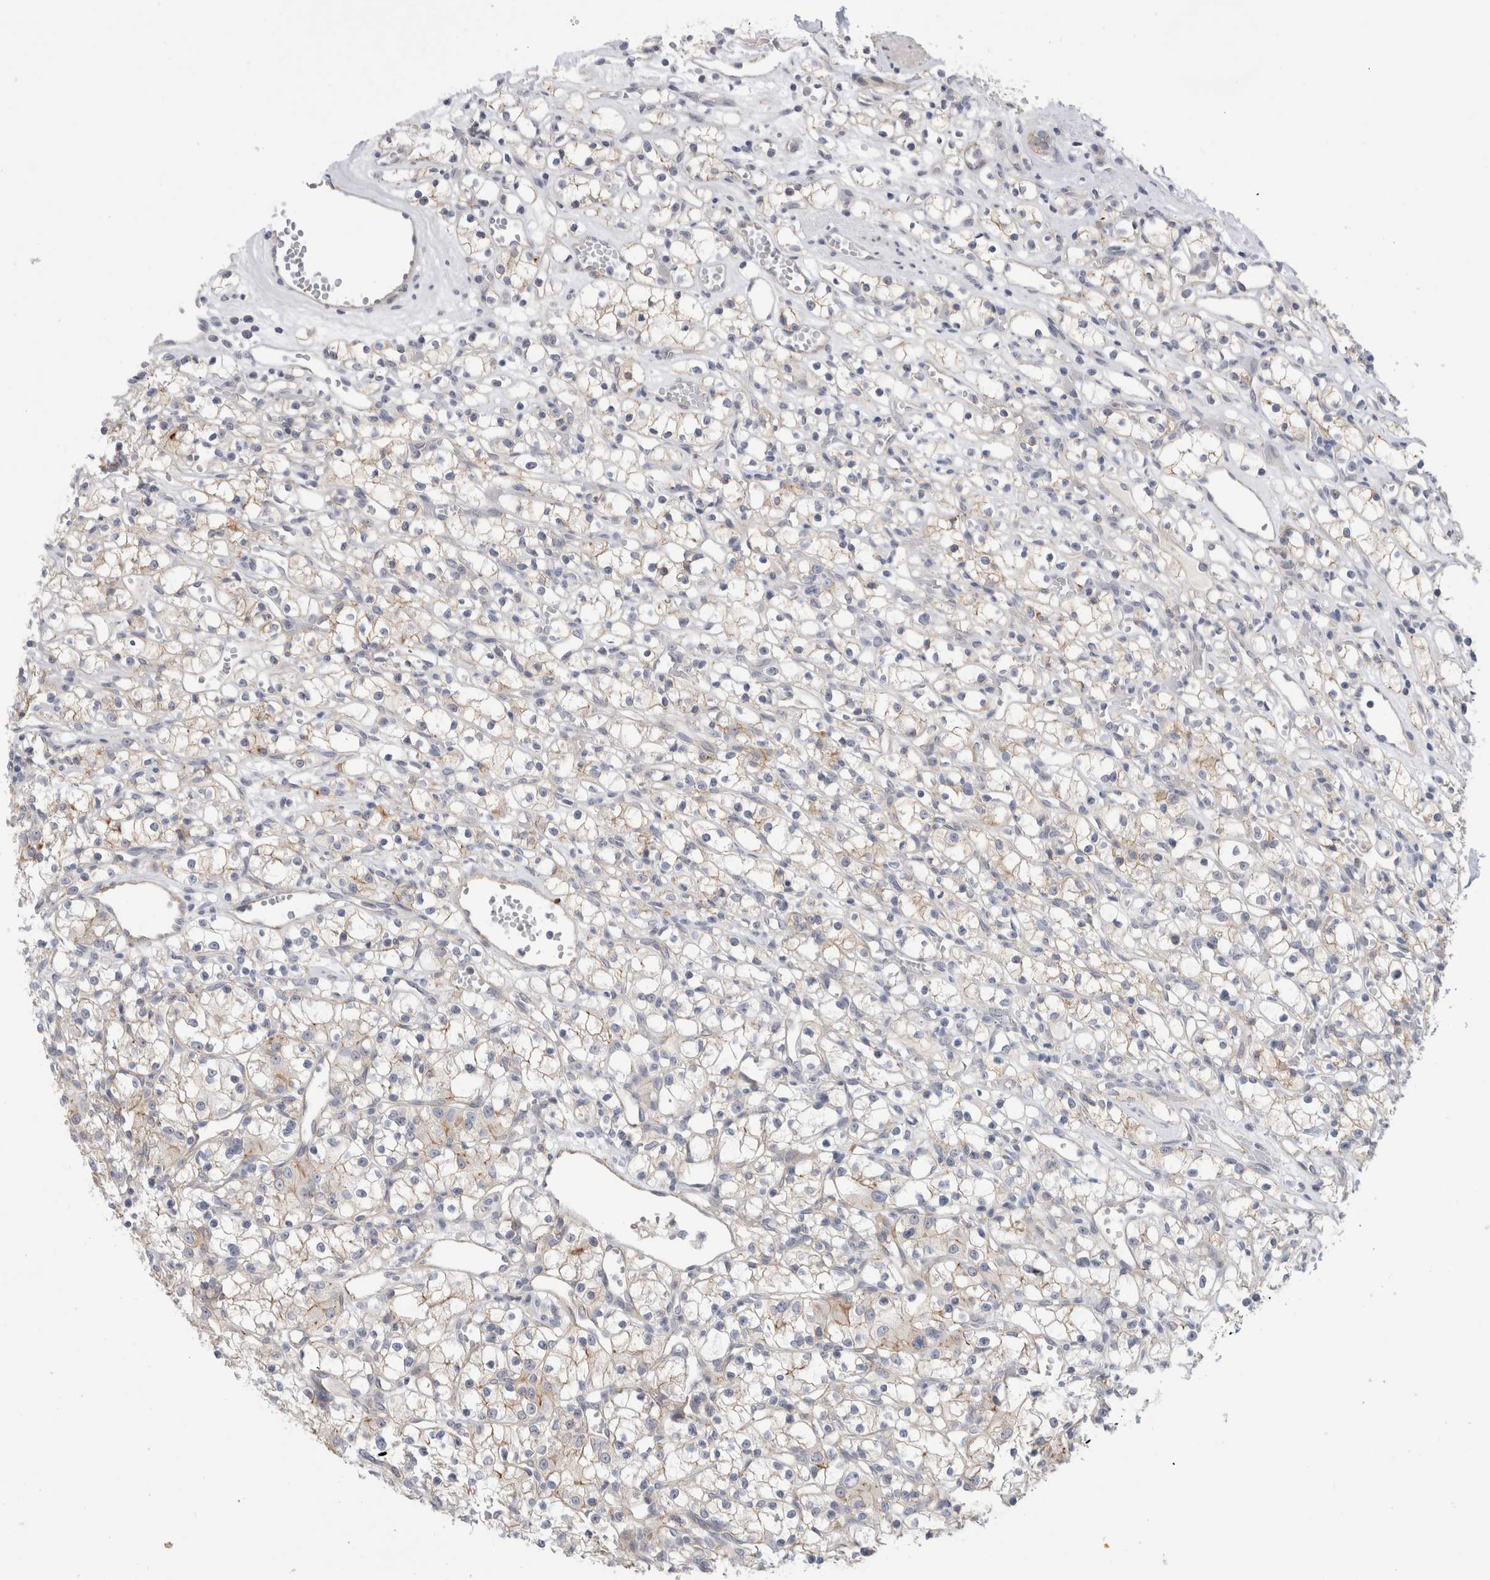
{"staining": {"intensity": "weak", "quantity": "25%-75%", "location": "cytoplasmic/membranous"}, "tissue": "renal cancer", "cell_type": "Tumor cells", "image_type": "cancer", "snomed": [{"axis": "morphology", "description": "Adenocarcinoma, NOS"}, {"axis": "topography", "description": "Kidney"}], "caption": "Protein staining exhibits weak cytoplasmic/membranous staining in about 25%-75% of tumor cells in renal cancer (adenocarcinoma). Immunohistochemistry stains the protein of interest in brown and the nuclei are stained blue.", "gene": "VANGL1", "patient": {"sex": "female", "age": 59}}